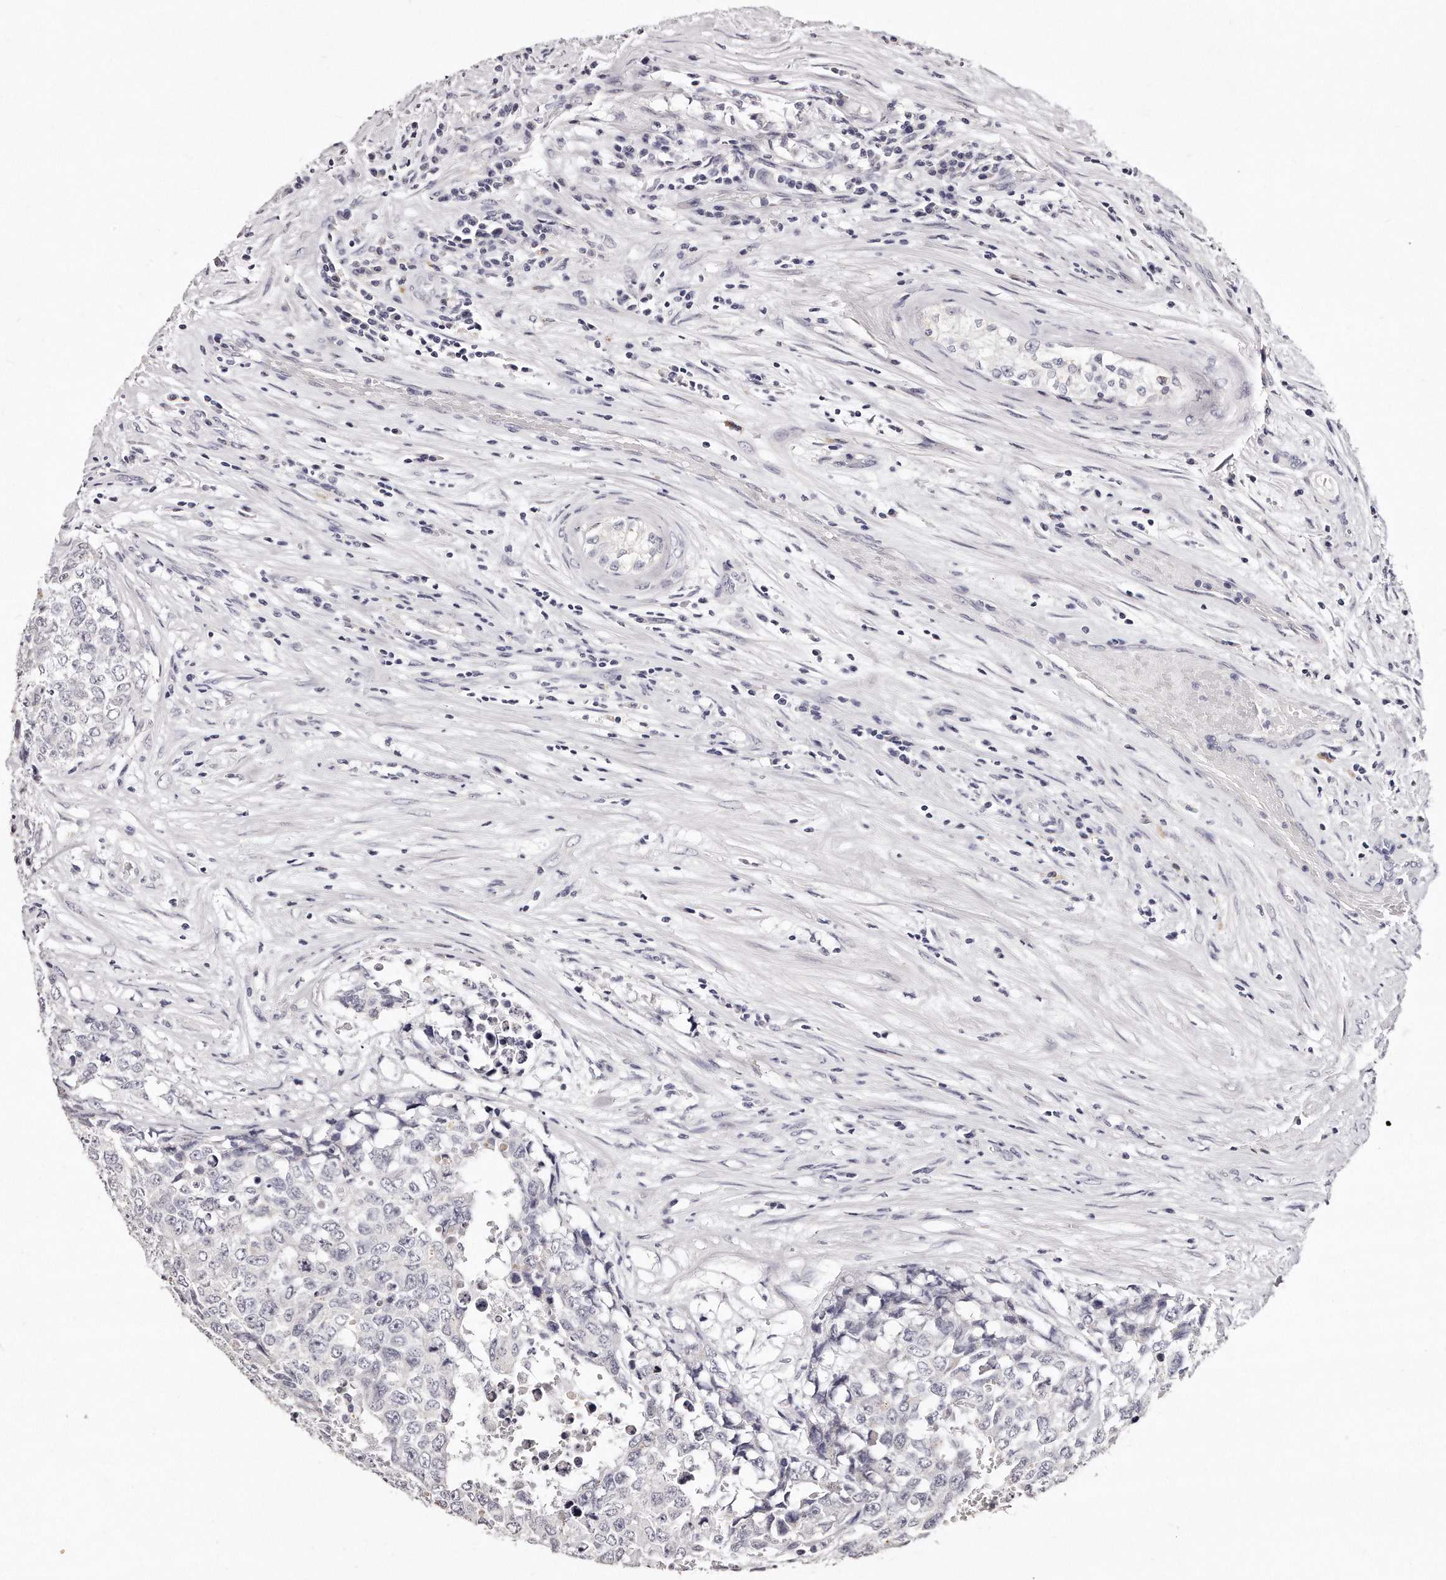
{"staining": {"intensity": "negative", "quantity": "none", "location": "none"}, "tissue": "testis cancer", "cell_type": "Tumor cells", "image_type": "cancer", "snomed": [{"axis": "morphology", "description": "Carcinoma, Embryonal, NOS"}, {"axis": "topography", "description": "Testis"}], "caption": "An IHC photomicrograph of testis embryonal carcinoma is shown. There is no staining in tumor cells of testis embryonal carcinoma. (Brightfield microscopy of DAB (3,3'-diaminobenzidine) IHC at high magnification).", "gene": "GDA", "patient": {"sex": "male", "age": 28}}